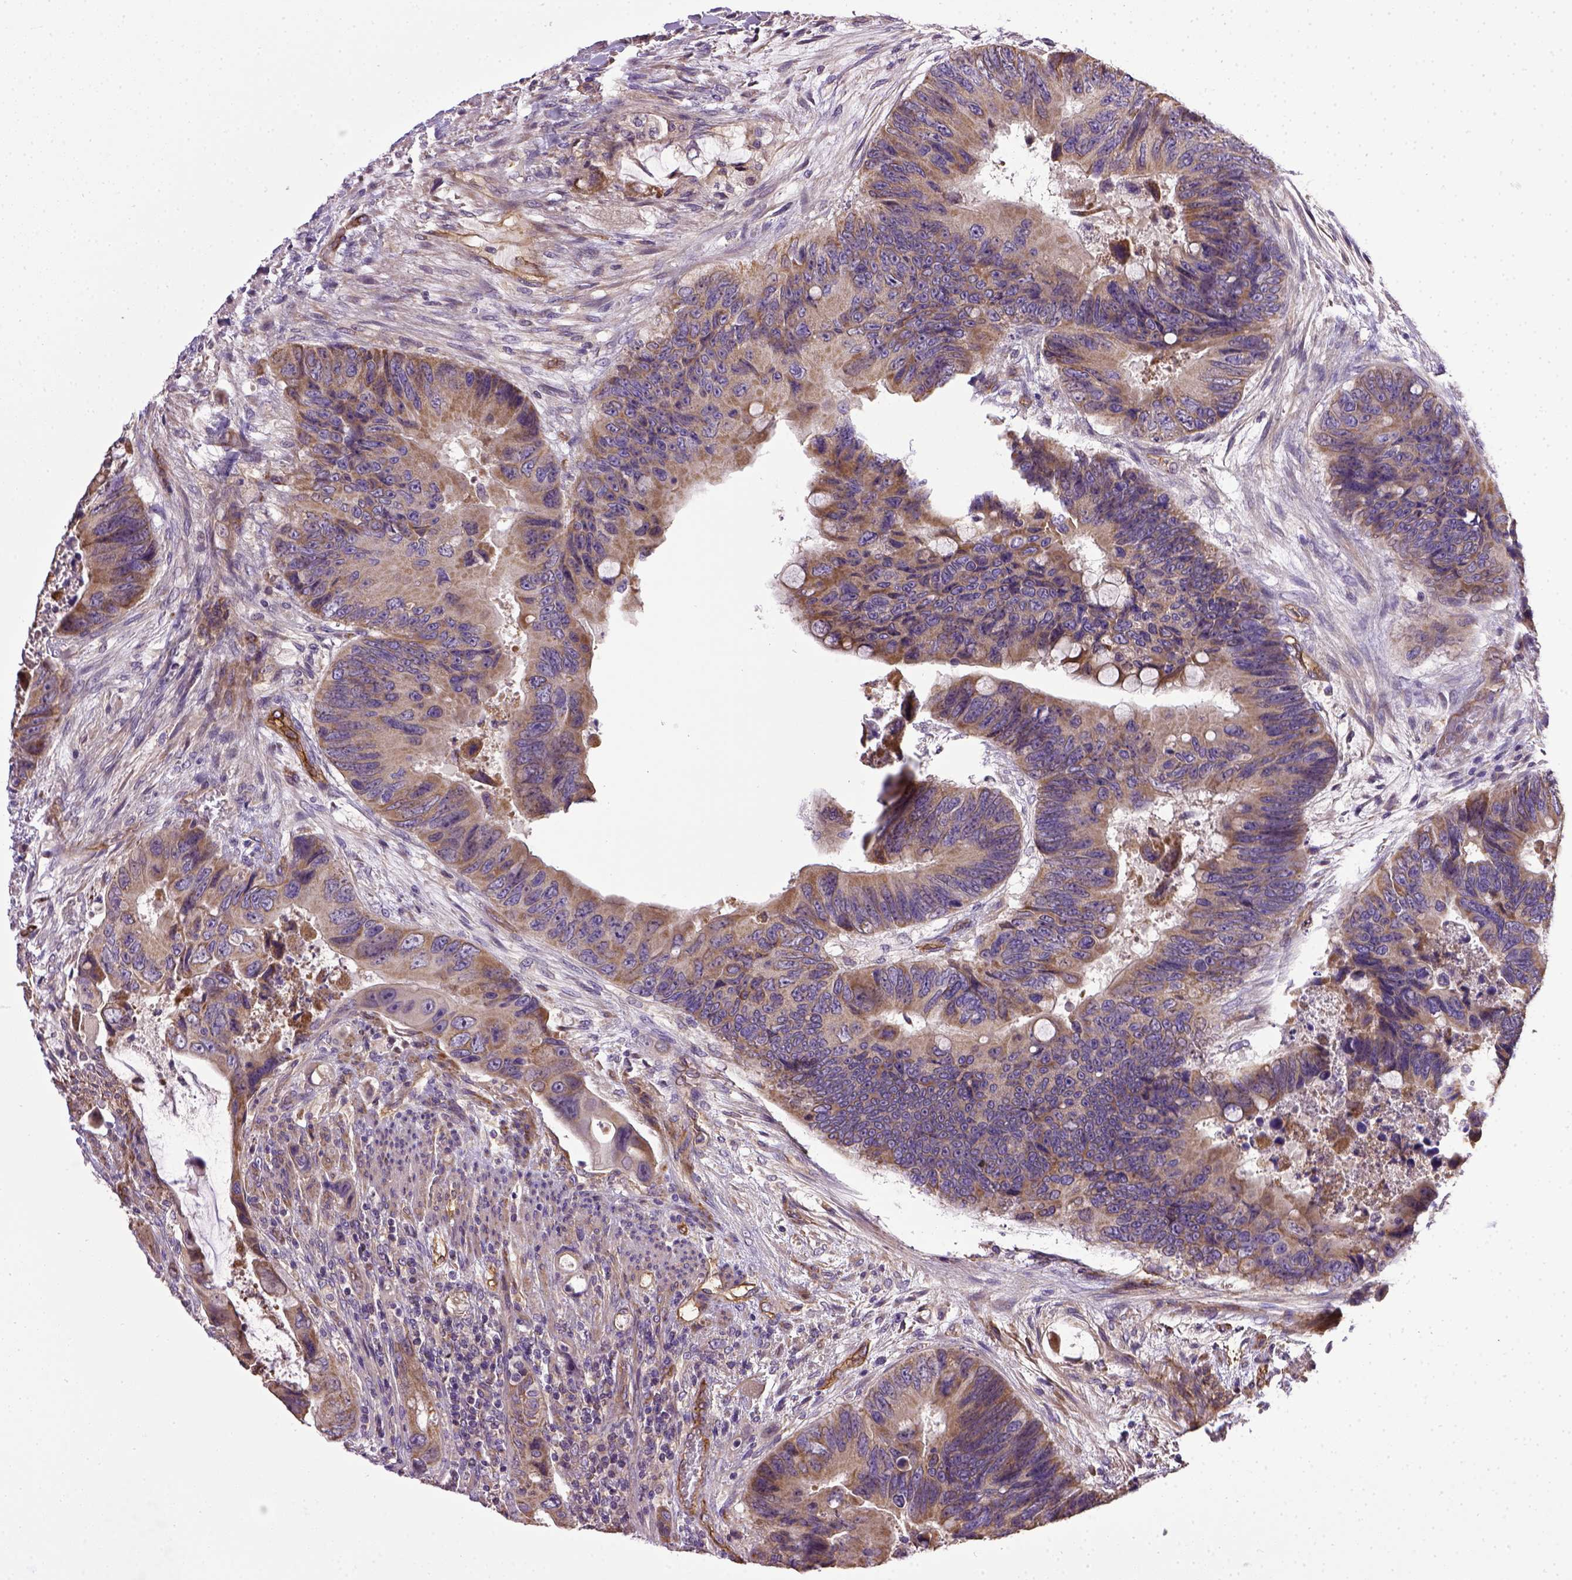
{"staining": {"intensity": "weak", "quantity": "<25%", "location": "cytoplasmic/membranous"}, "tissue": "colorectal cancer", "cell_type": "Tumor cells", "image_type": "cancer", "snomed": [{"axis": "morphology", "description": "Adenocarcinoma, NOS"}, {"axis": "topography", "description": "Rectum"}], "caption": "The immunohistochemistry (IHC) image has no significant positivity in tumor cells of colorectal adenocarcinoma tissue.", "gene": "ENG", "patient": {"sex": "male", "age": 63}}